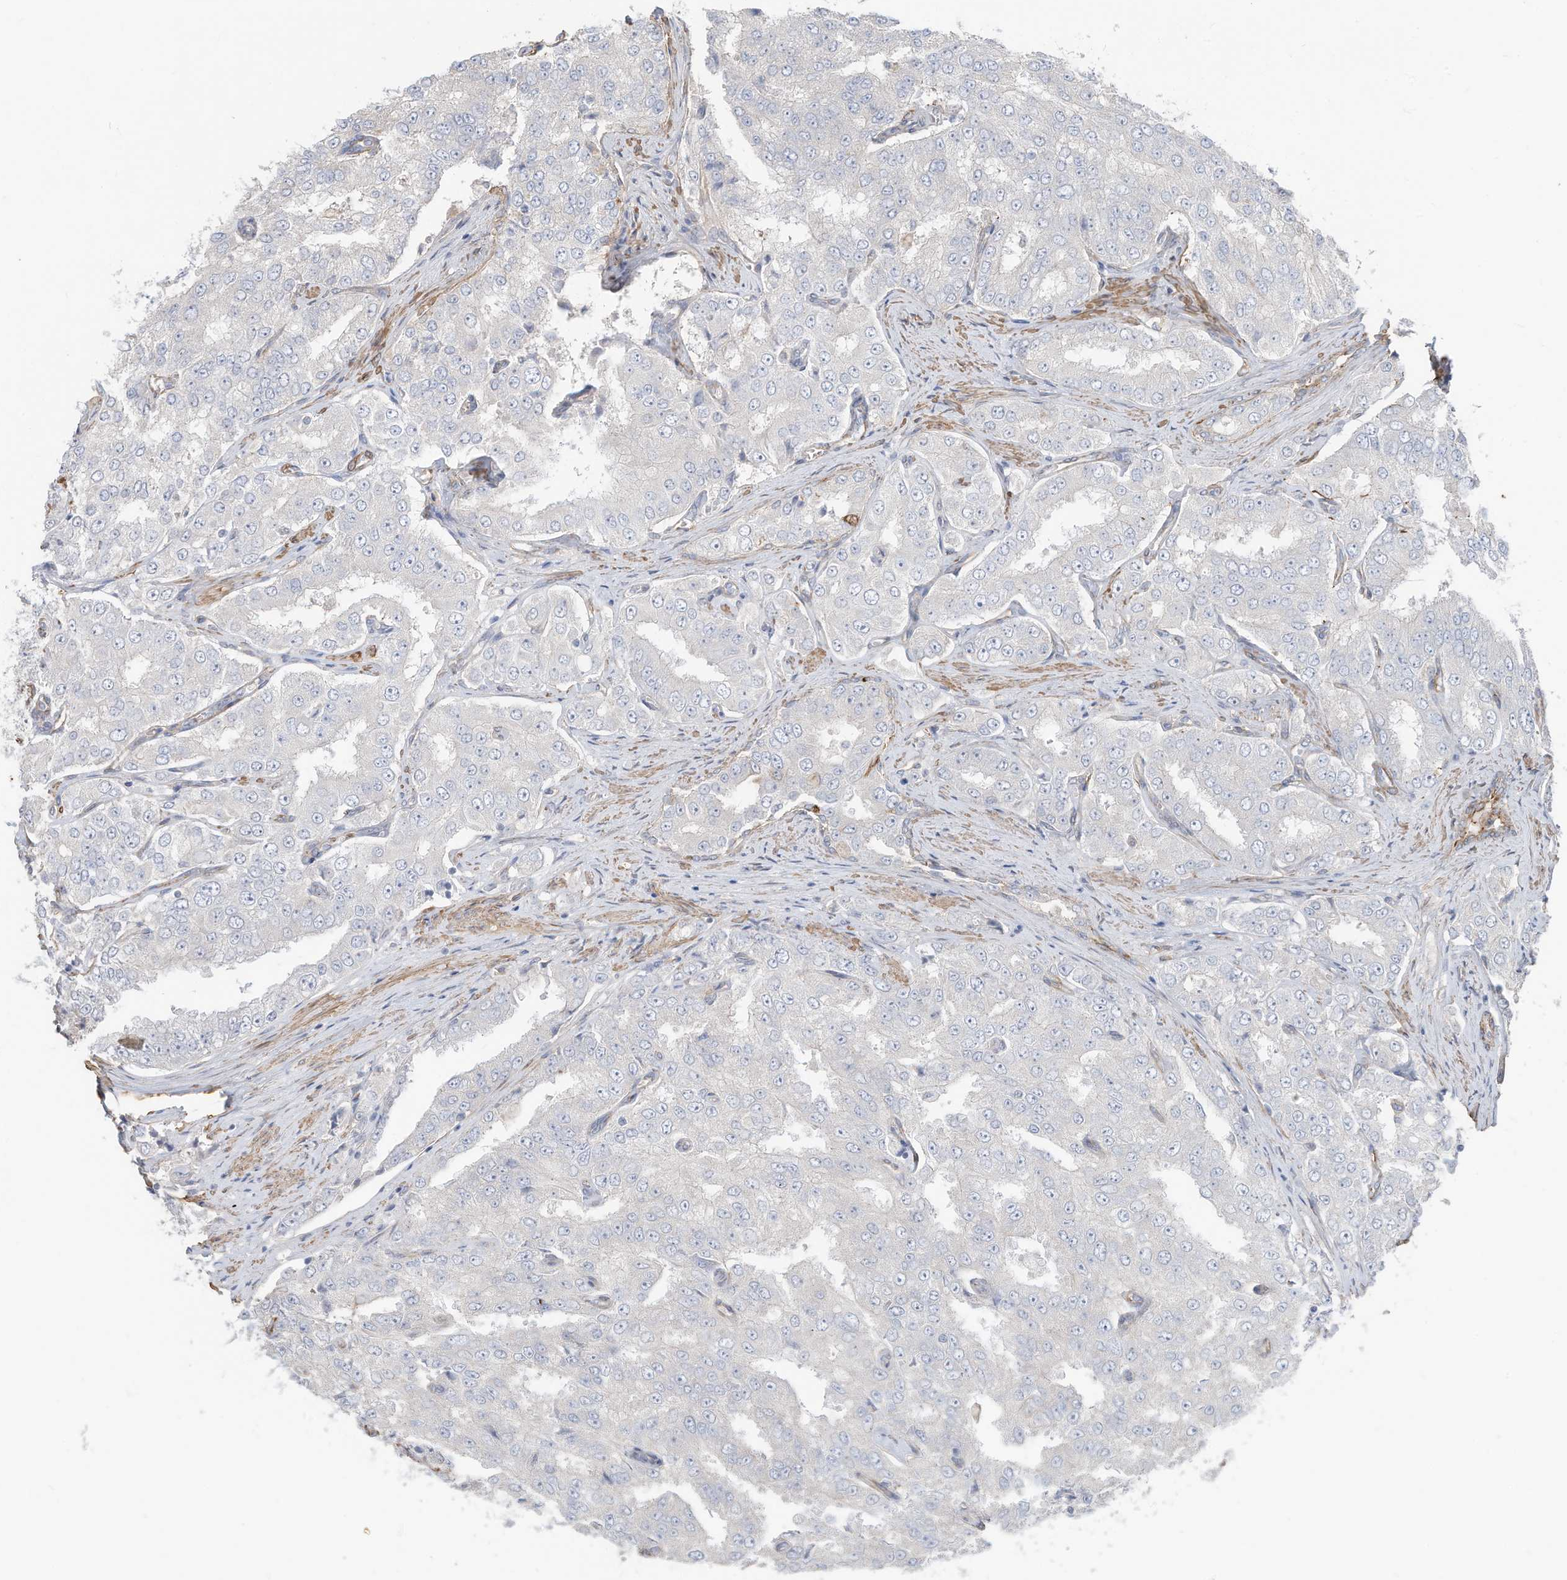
{"staining": {"intensity": "negative", "quantity": "none", "location": "none"}, "tissue": "prostate cancer", "cell_type": "Tumor cells", "image_type": "cancer", "snomed": [{"axis": "morphology", "description": "Adenocarcinoma, High grade"}, {"axis": "topography", "description": "Prostate"}], "caption": "The immunohistochemistry histopathology image has no significant expression in tumor cells of prostate cancer tissue.", "gene": "SLC17A7", "patient": {"sex": "male", "age": 58}}